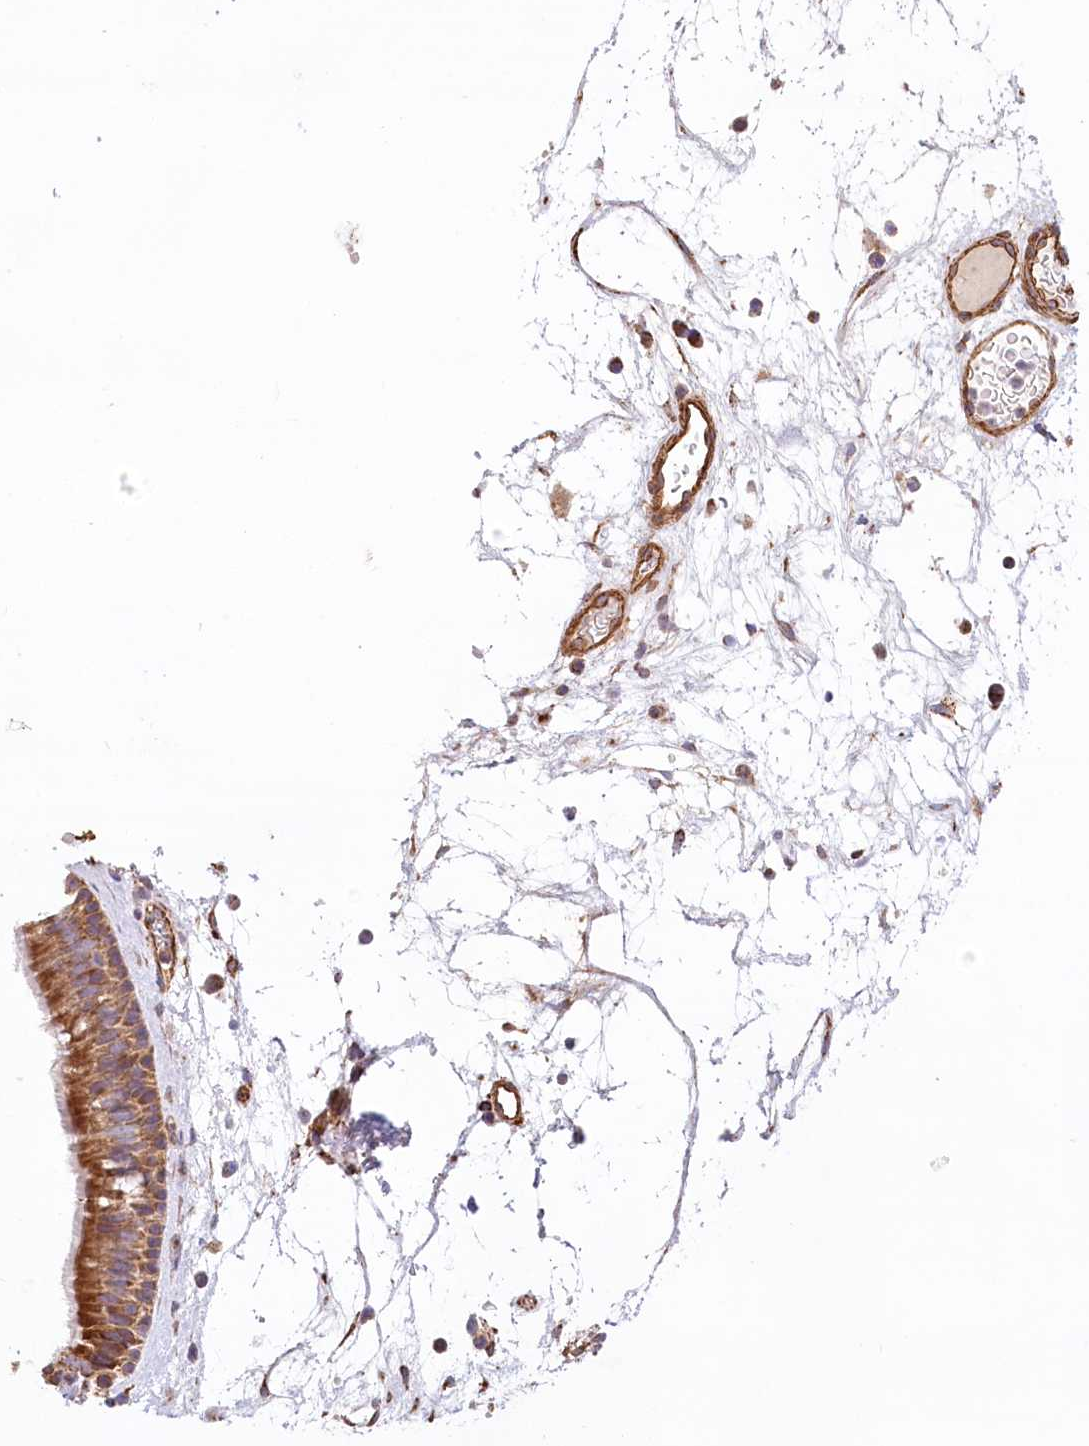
{"staining": {"intensity": "strong", "quantity": ">75%", "location": "cytoplasmic/membranous"}, "tissue": "nasopharynx", "cell_type": "Respiratory epithelial cells", "image_type": "normal", "snomed": [{"axis": "morphology", "description": "Normal tissue, NOS"}, {"axis": "morphology", "description": "Inflammation, NOS"}, {"axis": "morphology", "description": "Malignant melanoma, Metastatic site"}, {"axis": "topography", "description": "Nasopharynx"}], "caption": "Immunohistochemistry (IHC) micrograph of normal nasopharynx stained for a protein (brown), which reveals high levels of strong cytoplasmic/membranous expression in approximately >75% of respiratory epithelial cells.", "gene": "UMPS", "patient": {"sex": "male", "age": 70}}